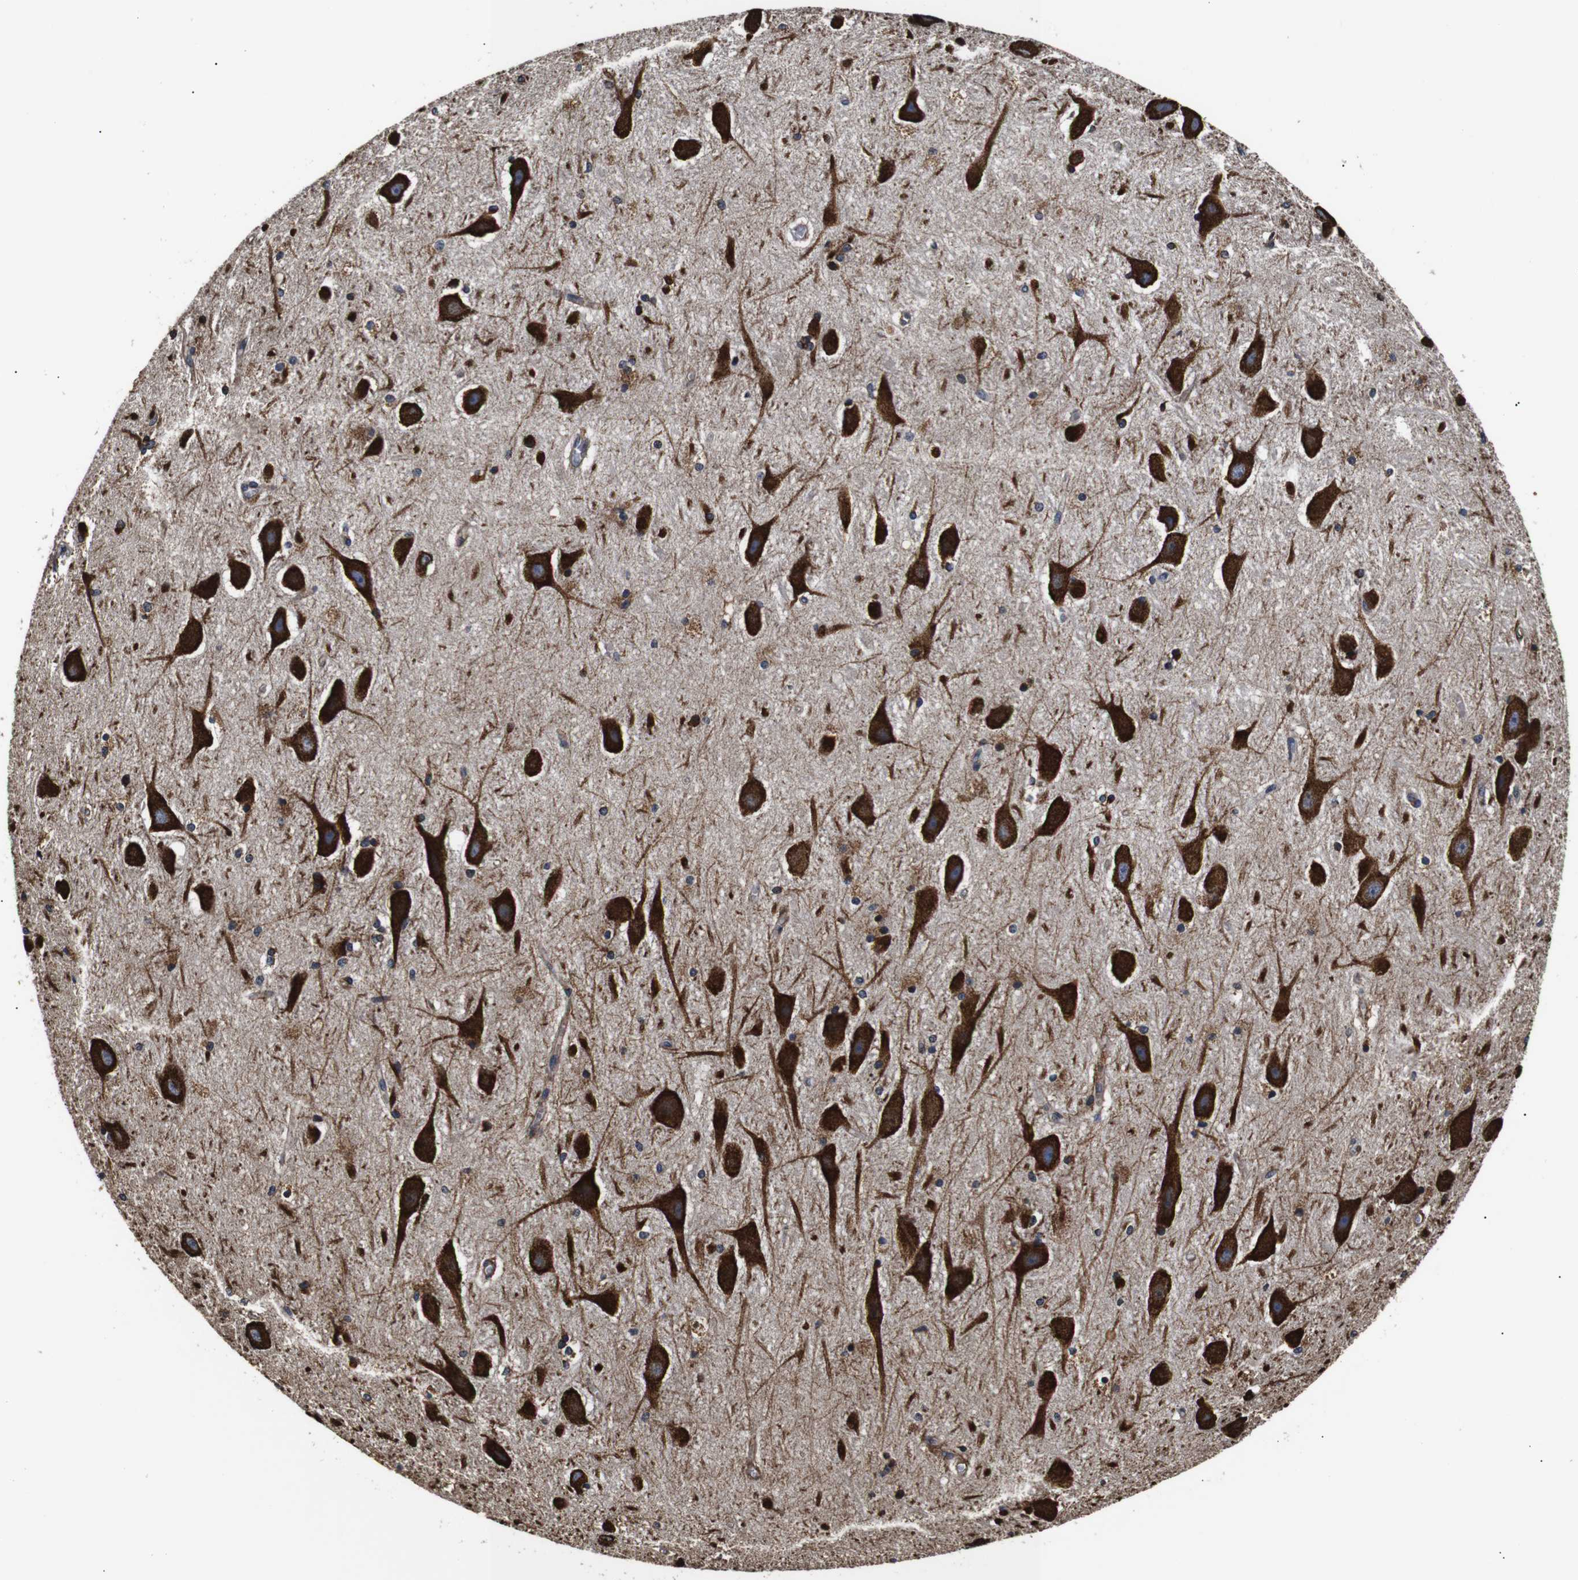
{"staining": {"intensity": "moderate", "quantity": "<25%", "location": "cytoplasmic/membranous"}, "tissue": "hippocampus", "cell_type": "Glial cells", "image_type": "normal", "snomed": [{"axis": "morphology", "description": "Normal tissue, NOS"}, {"axis": "topography", "description": "Hippocampus"}], "caption": "Immunohistochemical staining of benign hippocampus reveals low levels of moderate cytoplasmic/membranous expression in about <25% of glial cells. The staining was performed using DAB to visualize the protein expression in brown, while the nuclei were stained in blue with hematoxylin (Magnification: 20x).", "gene": "HHIP", "patient": {"sex": "female", "age": 19}}